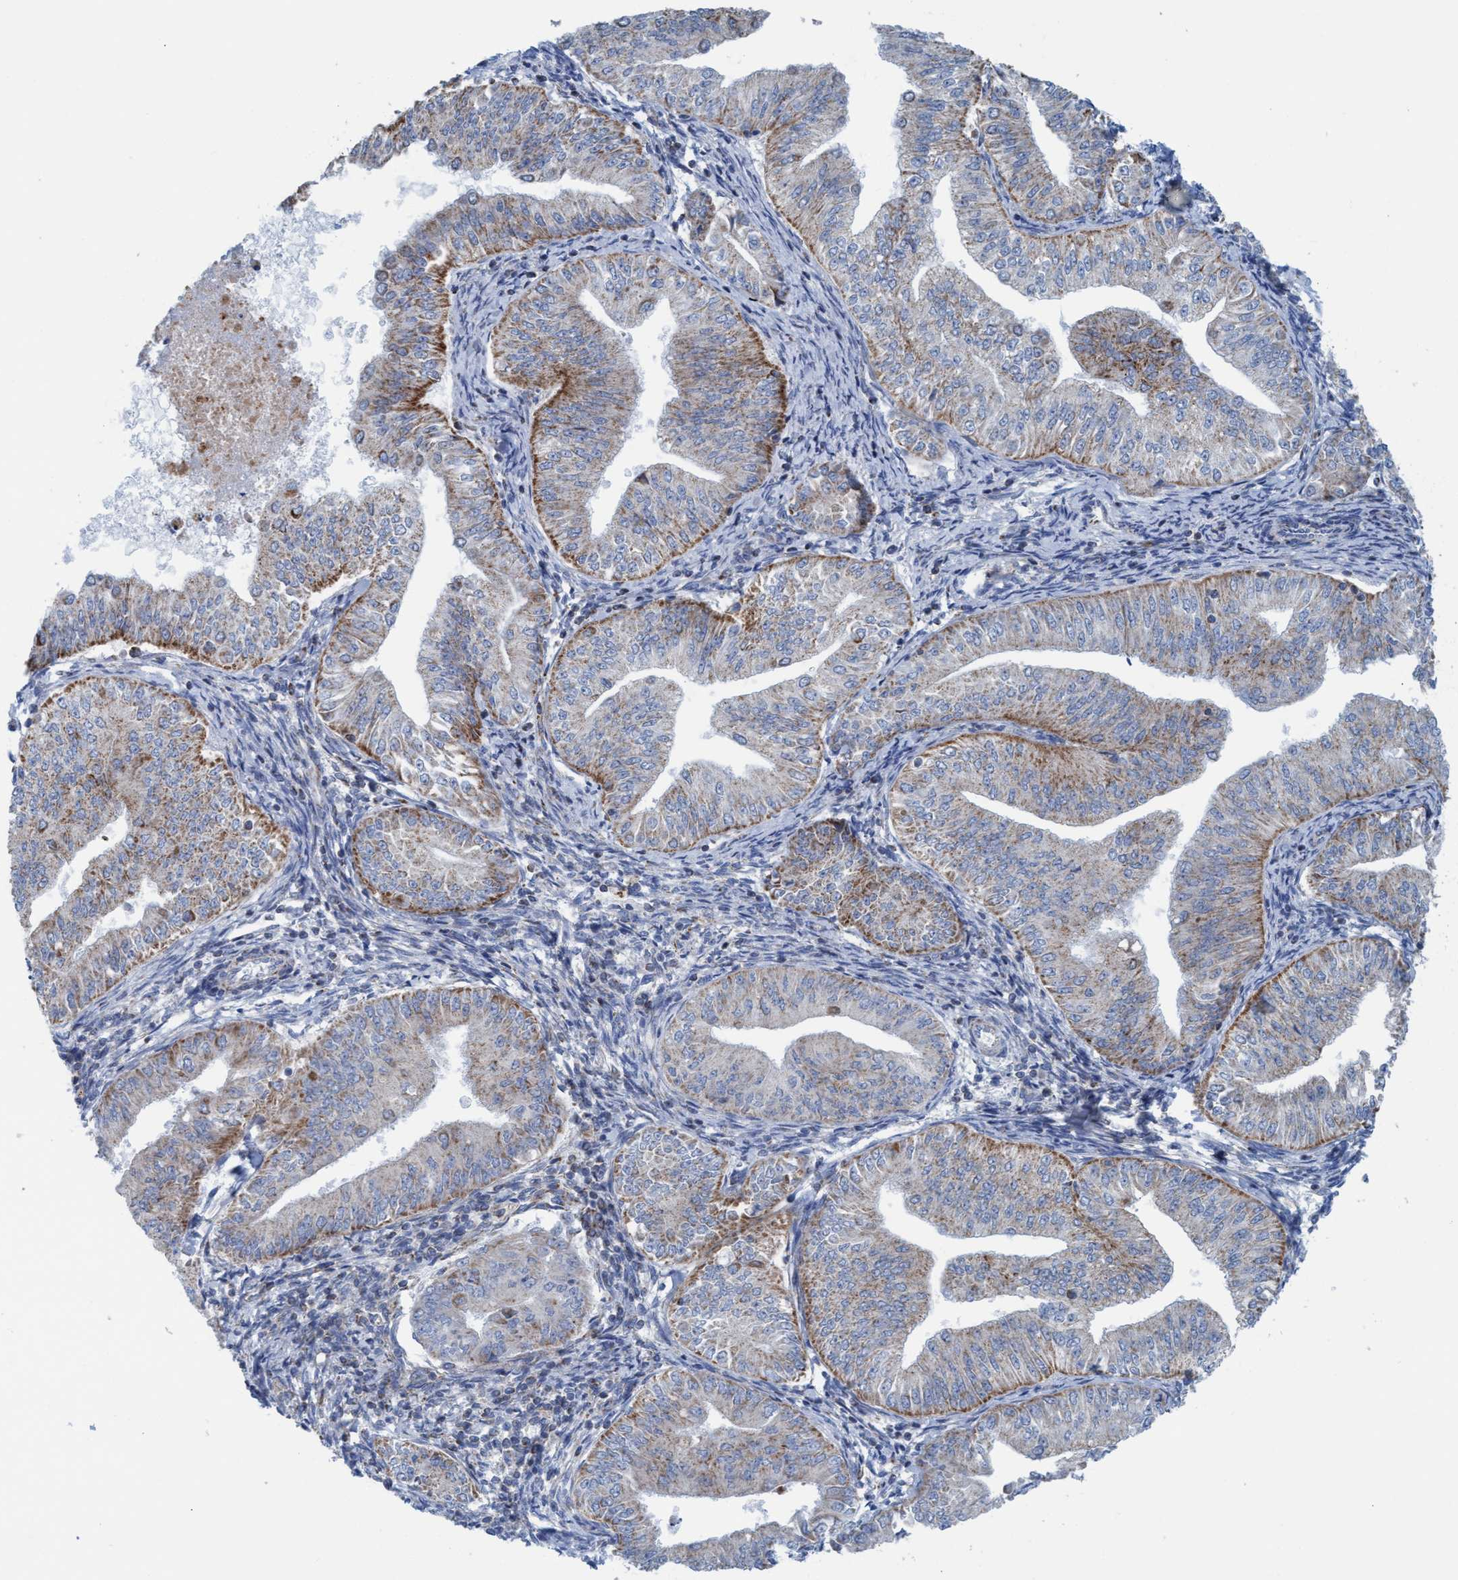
{"staining": {"intensity": "moderate", "quantity": "25%-75%", "location": "cytoplasmic/membranous"}, "tissue": "endometrial cancer", "cell_type": "Tumor cells", "image_type": "cancer", "snomed": [{"axis": "morphology", "description": "Normal tissue, NOS"}, {"axis": "morphology", "description": "Adenocarcinoma, NOS"}, {"axis": "topography", "description": "Endometrium"}], "caption": "Immunohistochemistry micrograph of endometrial cancer stained for a protein (brown), which shows medium levels of moderate cytoplasmic/membranous positivity in approximately 25%-75% of tumor cells.", "gene": "GGA3", "patient": {"sex": "female", "age": 53}}